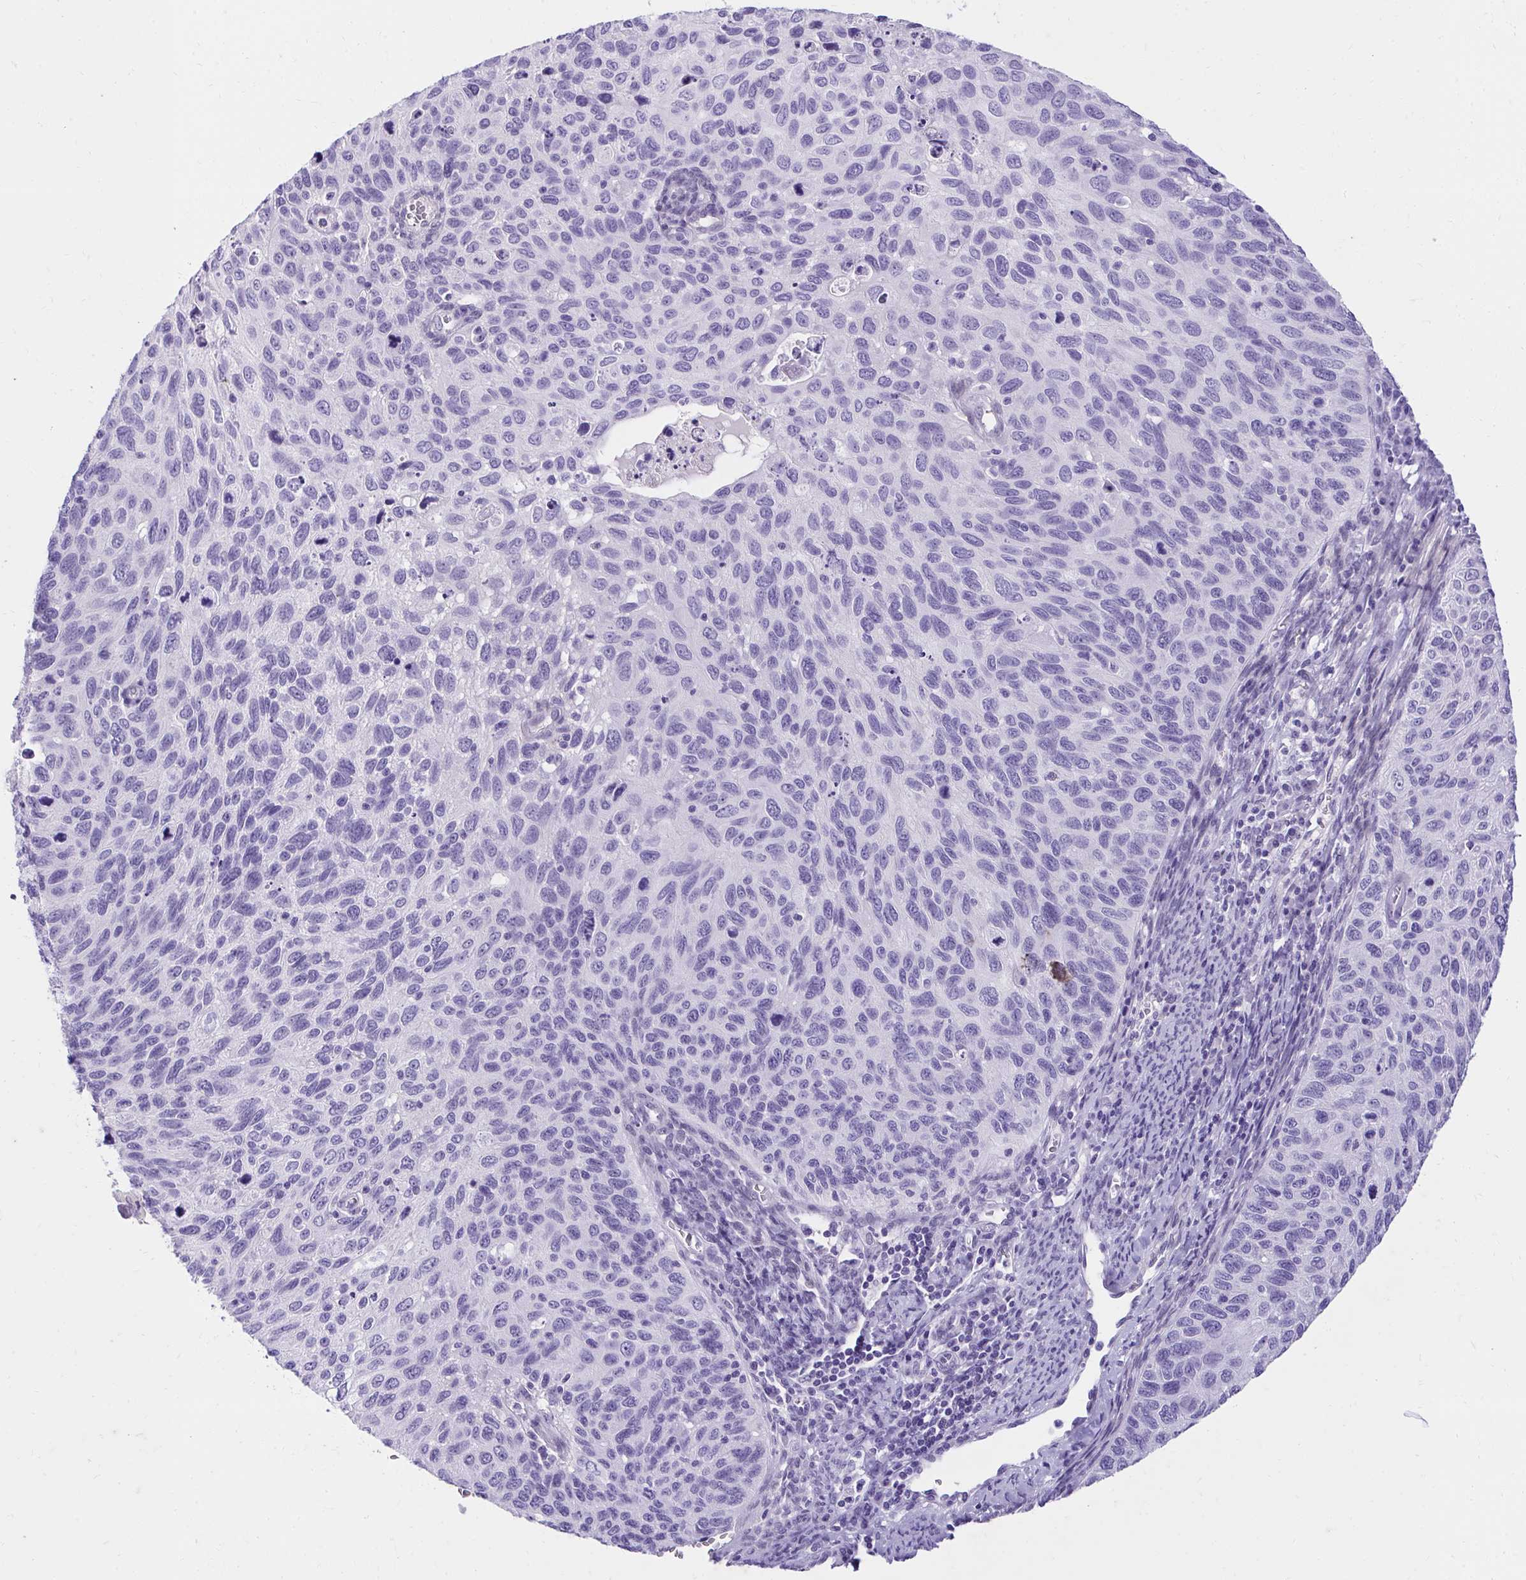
{"staining": {"intensity": "negative", "quantity": "none", "location": "none"}, "tissue": "cervical cancer", "cell_type": "Tumor cells", "image_type": "cancer", "snomed": [{"axis": "morphology", "description": "Squamous cell carcinoma, NOS"}, {"axis": "topography", "description": "Cervix"}], "caption": "This is a photomicrograph of IHC staining of squamous cell carcinoma (cervical), which shows no expression in tumor cells.", "gene": "KLK1", "patient": {"sex": "female", "age": 70}}